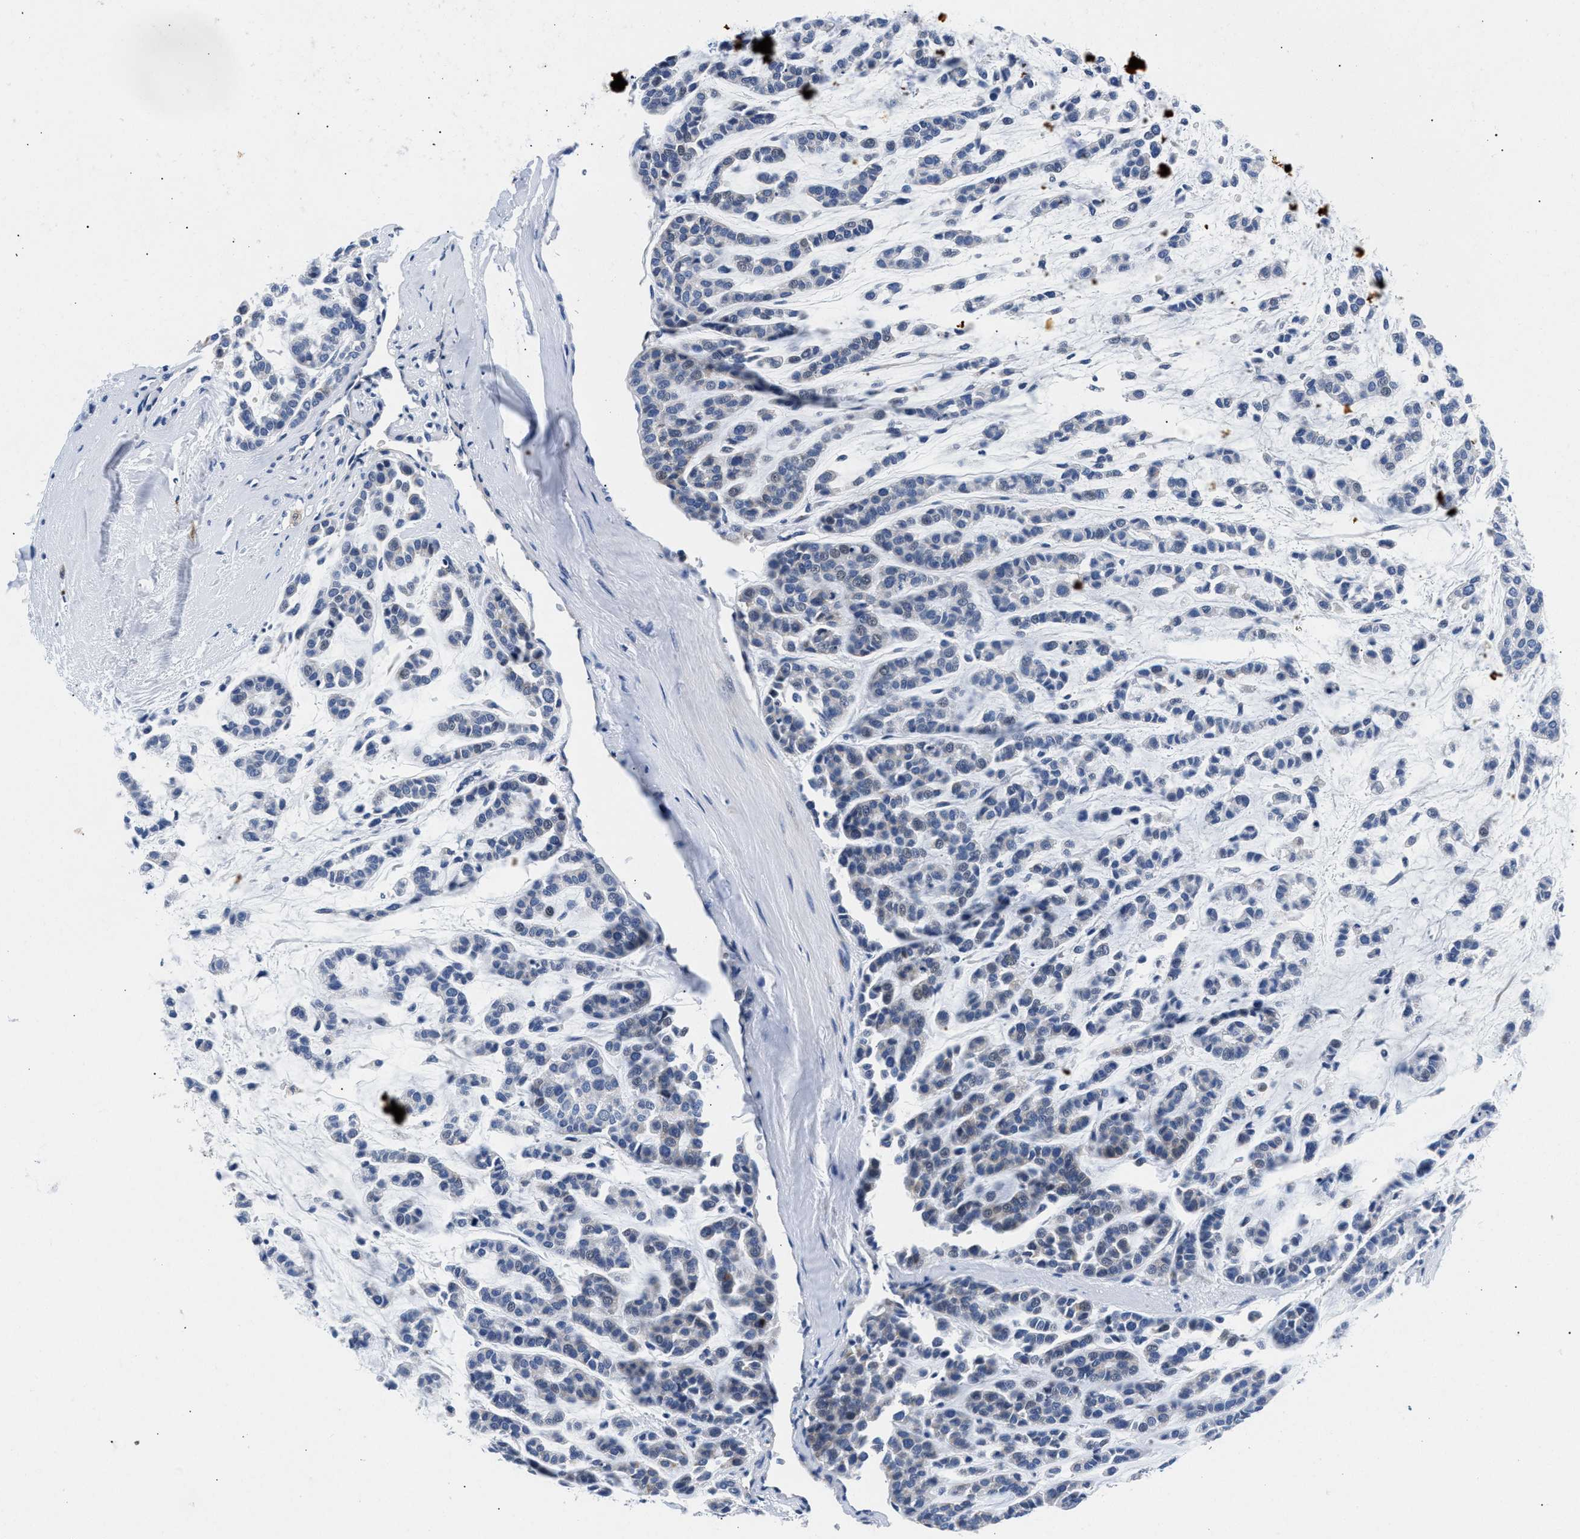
{"staining": {"intensity": "negative", "quantity": "none", "location": "none"}, "tissue": "head and neck cancer", "cell_type": "Tumor cells", "image_type": "cancer", "snomed": [{"axis": "morphology", "description": "Adenocarcinoma, NOS"}, {"axis": "morphology", "description": "Adenoma, NOS"}, {"axis": "topography", "description": "Head-Neck"}], "caption": "This is a image of immunohistochemistry (IHC) staining of head and neck cancer, which shows no staining in tumor cells.", "gene": "P2RY4", "patient": {"sex": "female", "age": 55}}